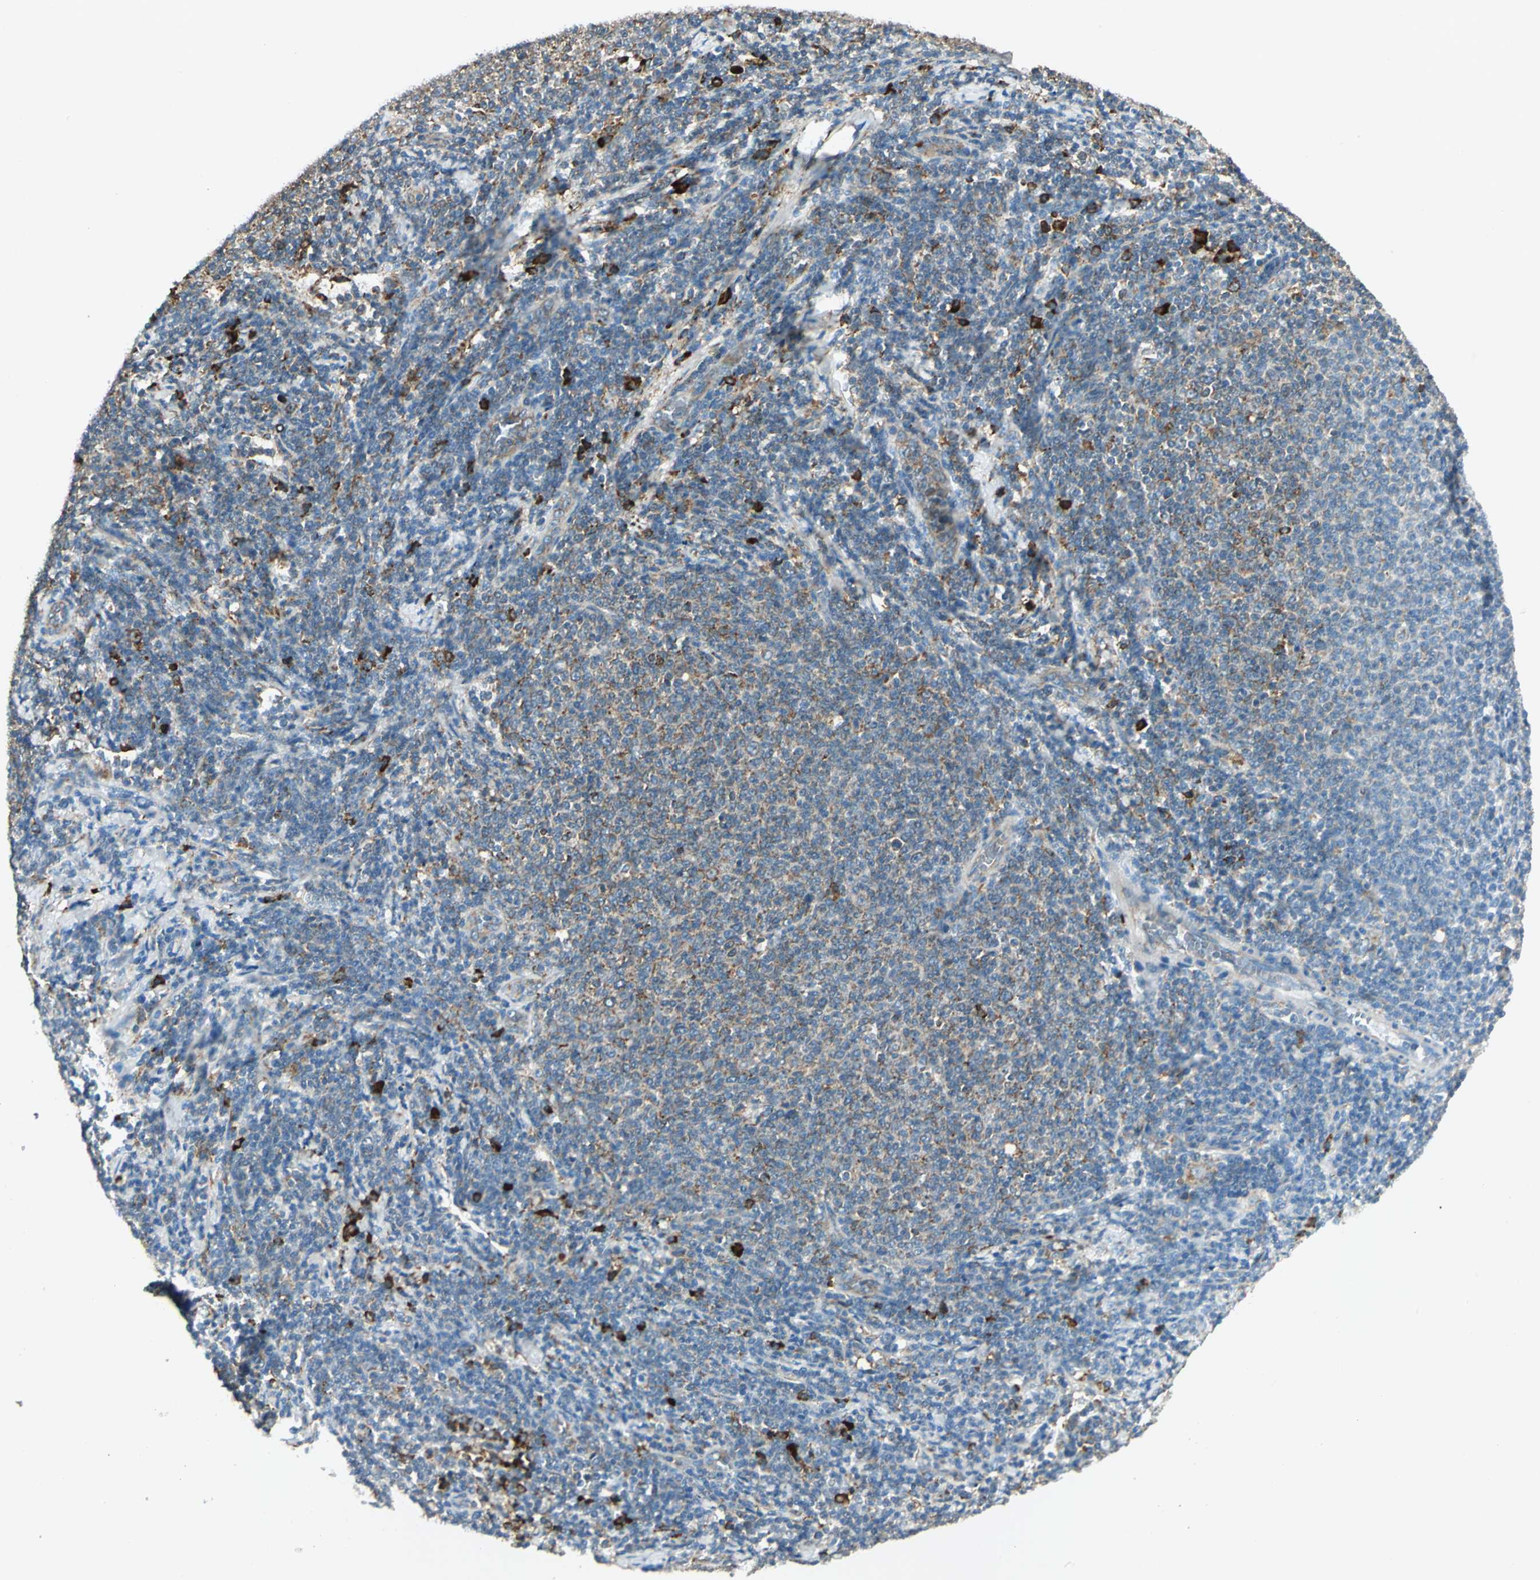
{"staining": {"intensity": "strong", "quantity": "<25%", "location": "cytoplasmic/membranous"}, "tissue": "lymphoma", "cell_type": "Tumor cells", "image_type": "cancer", "snomed": [{"axis": "morphology", "description": "Malignant lymphoma, non-Hodgkin's type, Low grade"}, {"axis": "topography", "description": "Lymph node"}], "caption": "Malignant lymphoma, non-Hodgkin's type (low-grade) stained with a protein marker displays strong staining in tumor cells.", "gene": "PDIA4", "patient": {"sex": "male", "age": 66}}